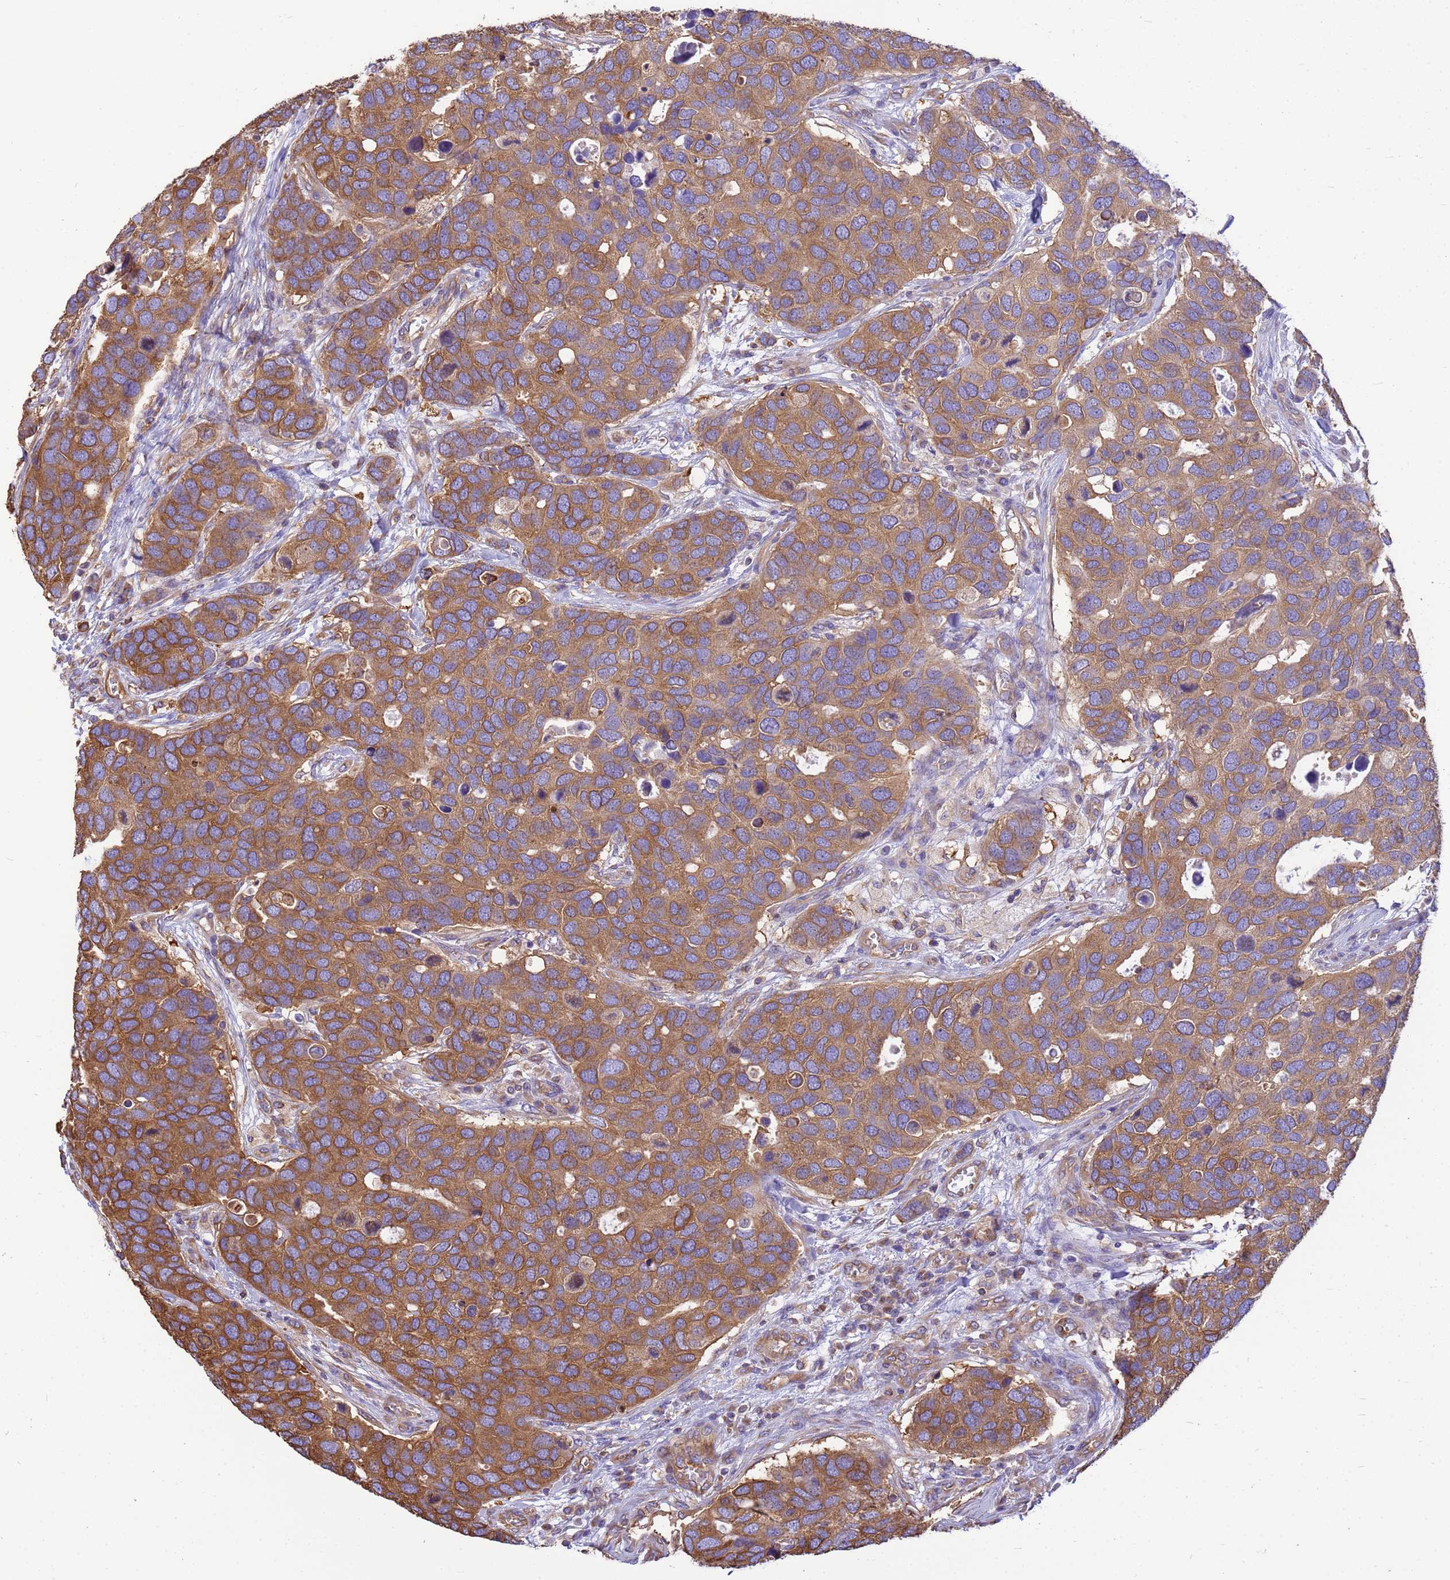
{"staining": {"intensity": "moderate", "quantity": ">75%", "location": "cytoplasmic/membranous"}, "tissue": "breast cancer", "cell_type": "Tumor cells", "image_type": "cancer", "snomed": [{"axis": "morphology", "description": "Duct carcinoma"}, {"axis": "topography", "description": "Breast"}], "caption": "Breast cancer was stained to show a protein in brown. There is medium levels of moderate cytoplasmic/membranous expression in approximately >75% of tumor cells.", "gene": "TUBB1", "patient": {"sex": "female", "age": 83}}